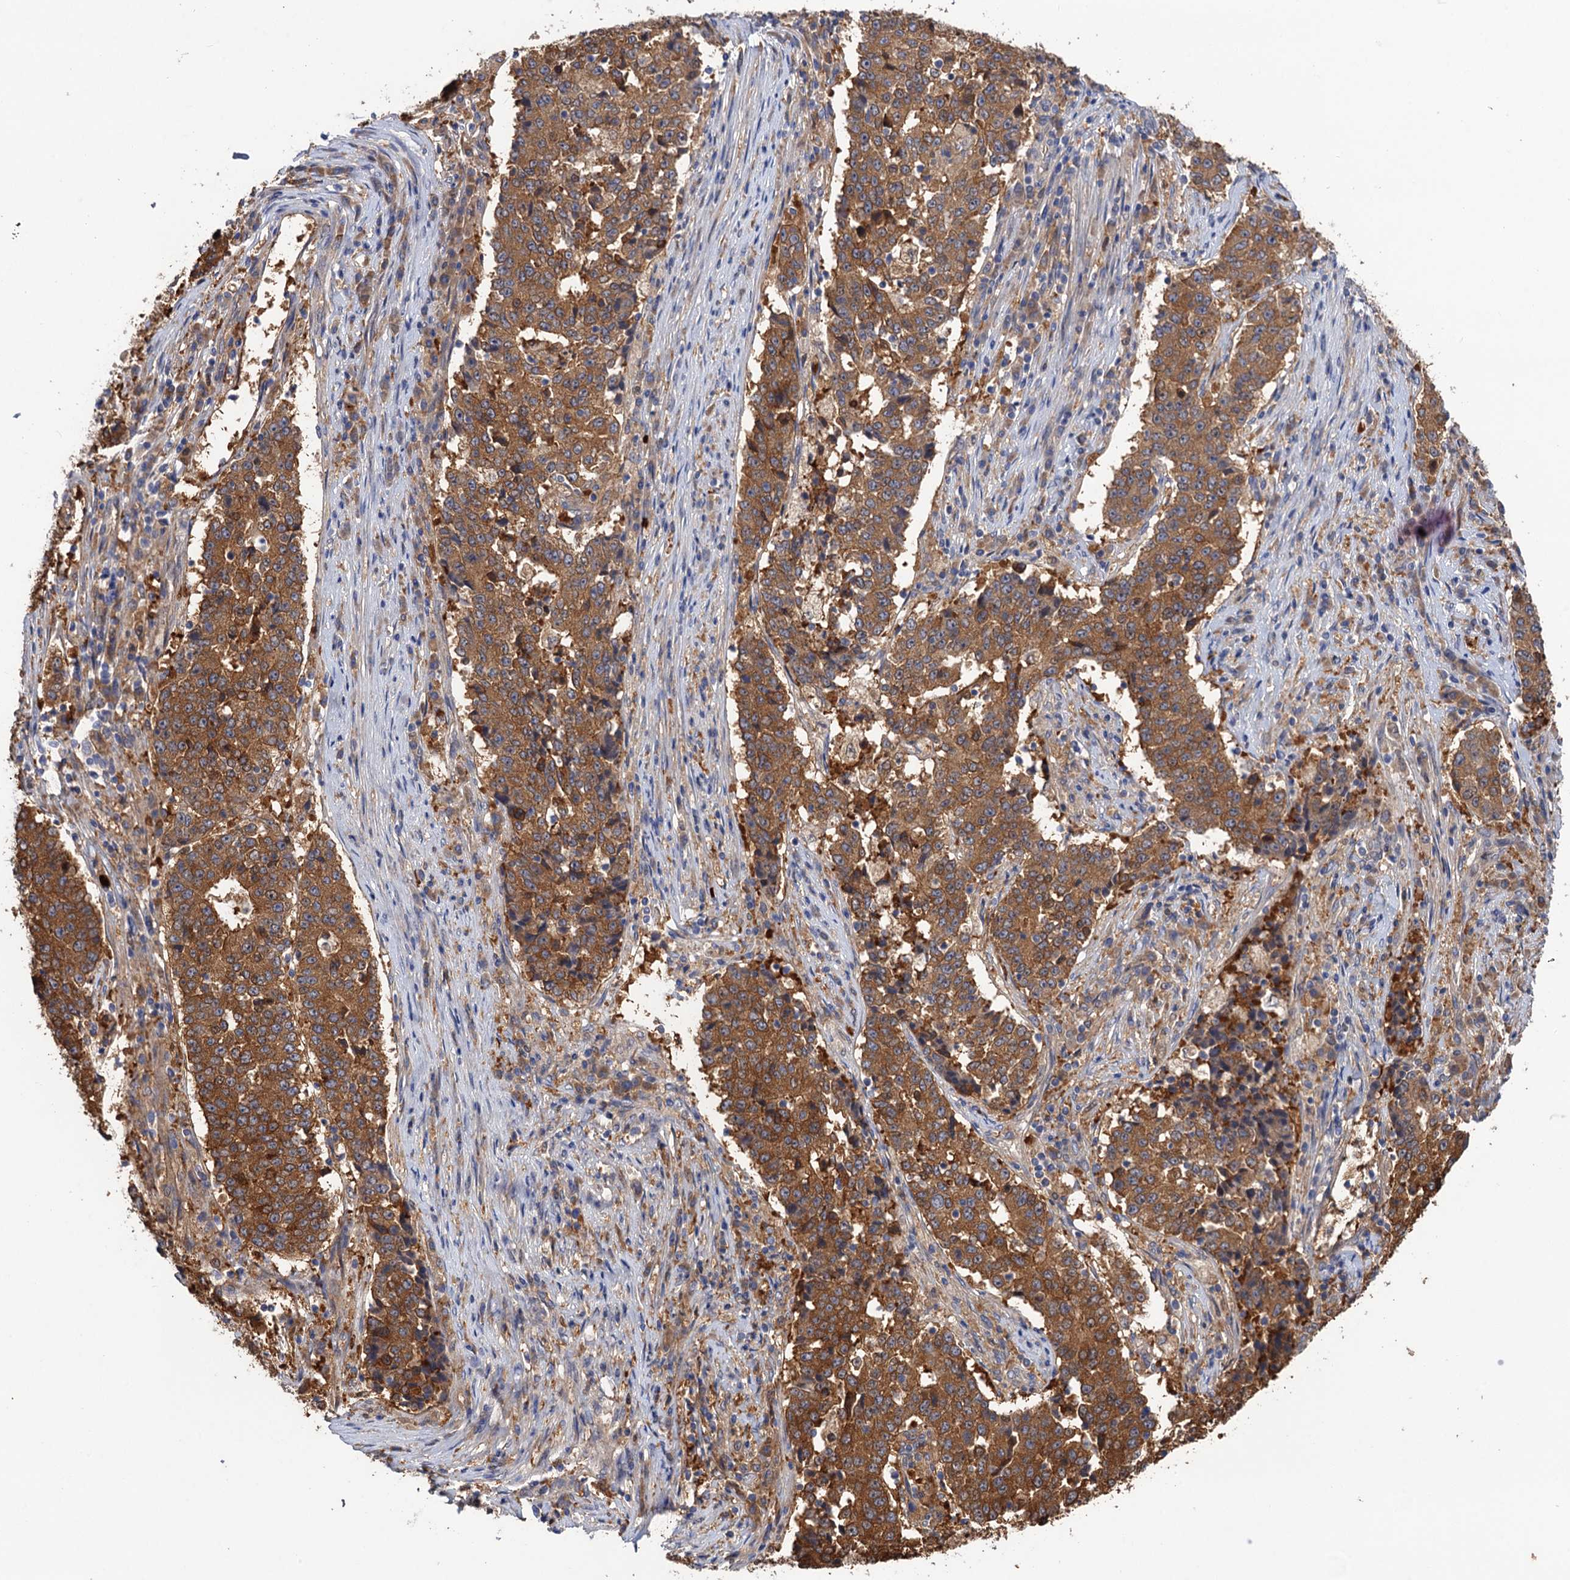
{"staining": {"intensity": "moderate", "quantity": ">75%", "location": "cytoplasmic/membranous"}, "tissue": "stomach cancer", "cell_type": "Tumor cells", "image_type": "cancer", "snomed": [{"axis": "morphology", "description": "Adenocarcinoma, NOS"}, {"axis": "topography", "description": "Stomach"}], "caption": "DAB immunohistochemical staining of stomach cancer displays moderate cytoplasmic/membranous protein expression in about >75% of tumor cells.", "gene": "NEK8", "patient": {"sex": "male", "age": 59}}